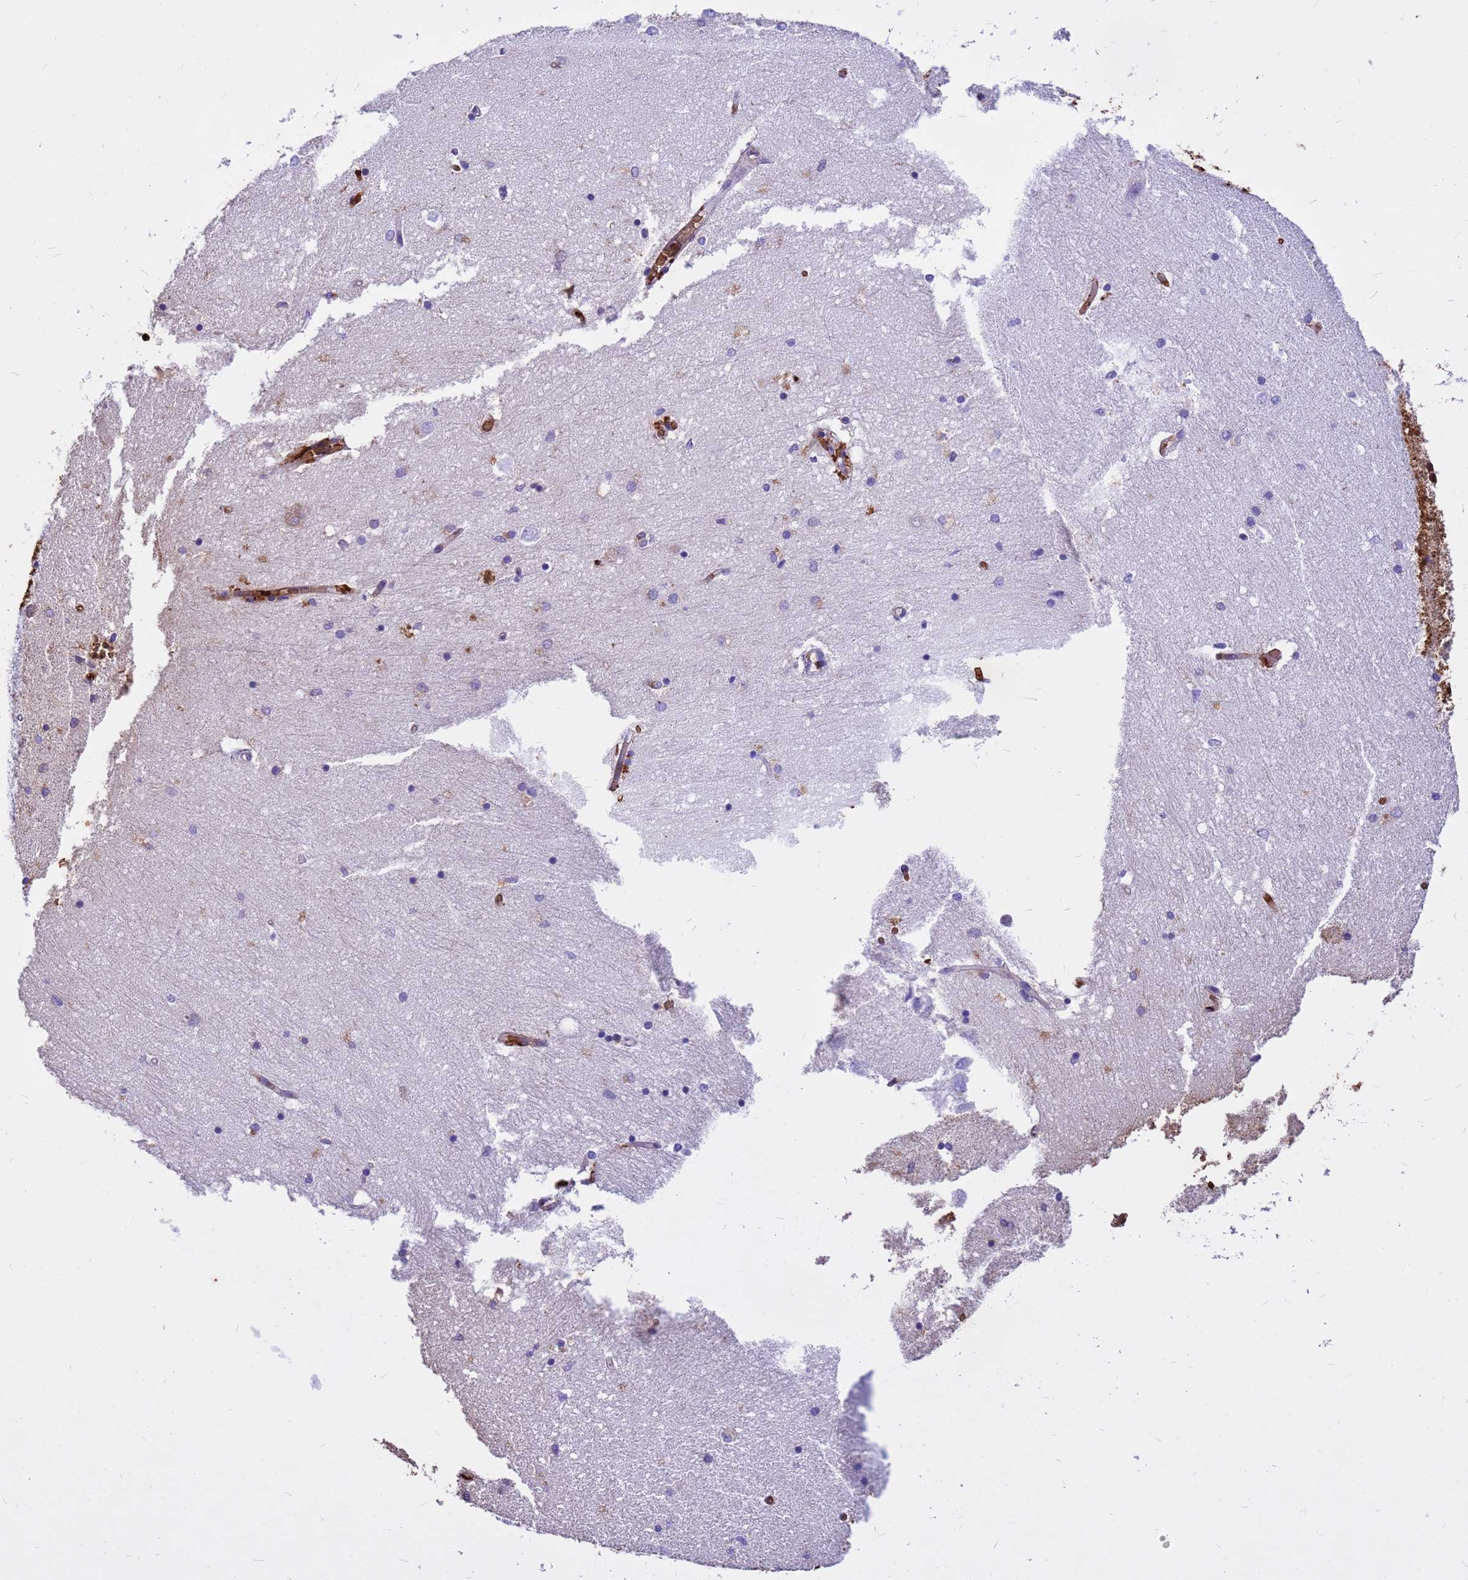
{"staining": {"intensity": "moderate", "quantity": "<25%", "location": "cytoplasmic/membranous"}, "tissue": "hippocampus", "cell_type": "Glial cells", "image_type": "normal", "snomed": [{"axis": "morphology", "description": "Normal tissue, NOS"}, {"axis": "topography", "description": "Hippocampus"}], "caption": "A high-resolution image shows immunohistochemistry staining of unremarkable hippocampus, which exhibits moderate cytoplasmic/membranous expression in approximately <25% of glial cells. Immunohistochemistry (ihc) stains the protein in brown and the nuclei are stained blue.", "gene": "HBA1", "patient": {"sex": "male", "age": 45}}